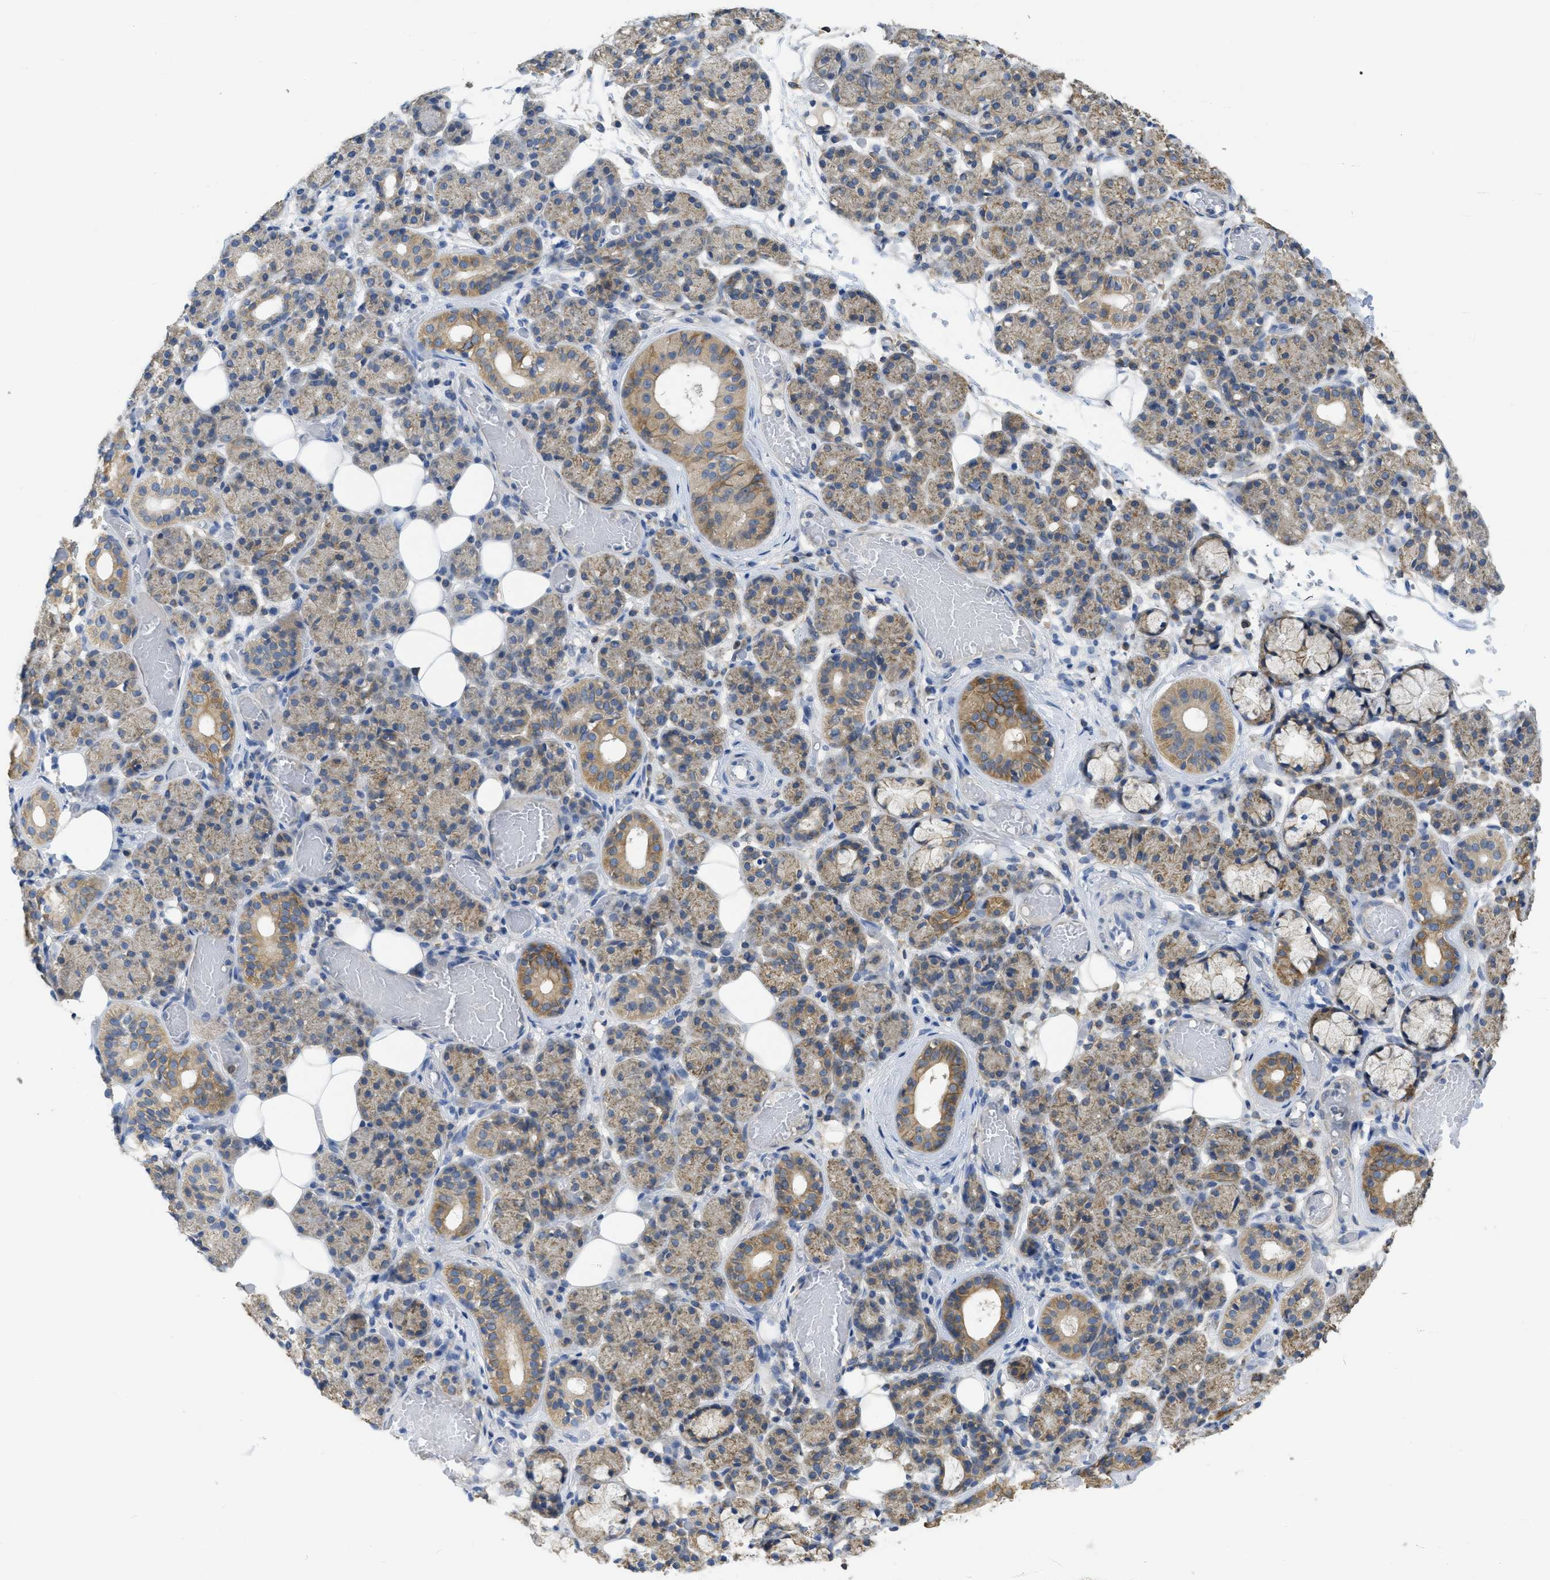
{"staining": {"intensity": "moderate", "quantity": "25%-75%", "location": "cytoplasmic/membranous"}, "tissue": "salivary gland", "cell_type": "Glandular cells", "image_type": "normal", "snomed": [{"axis": "morphology", "description": "Normal tissue, NOS"}, {"axis": "topography", "description": "Salivary gland"}], "caption": "Immunohistochemistry staining of normal salivary gland, which shows medium levels of moderate cytoplasmic/membranous staining in approximately 25%-75% of glandular cells indicating moderate cytoplasmic/membranous protein positivity. The staining was performed using DAB (3,3'-diaminobenzidine) (brown) for protein detection and nuclei were counterstained in hematoxylin (blue).", "gene": "SFXN2", "patient": {"sex": "male", "age": 63}}